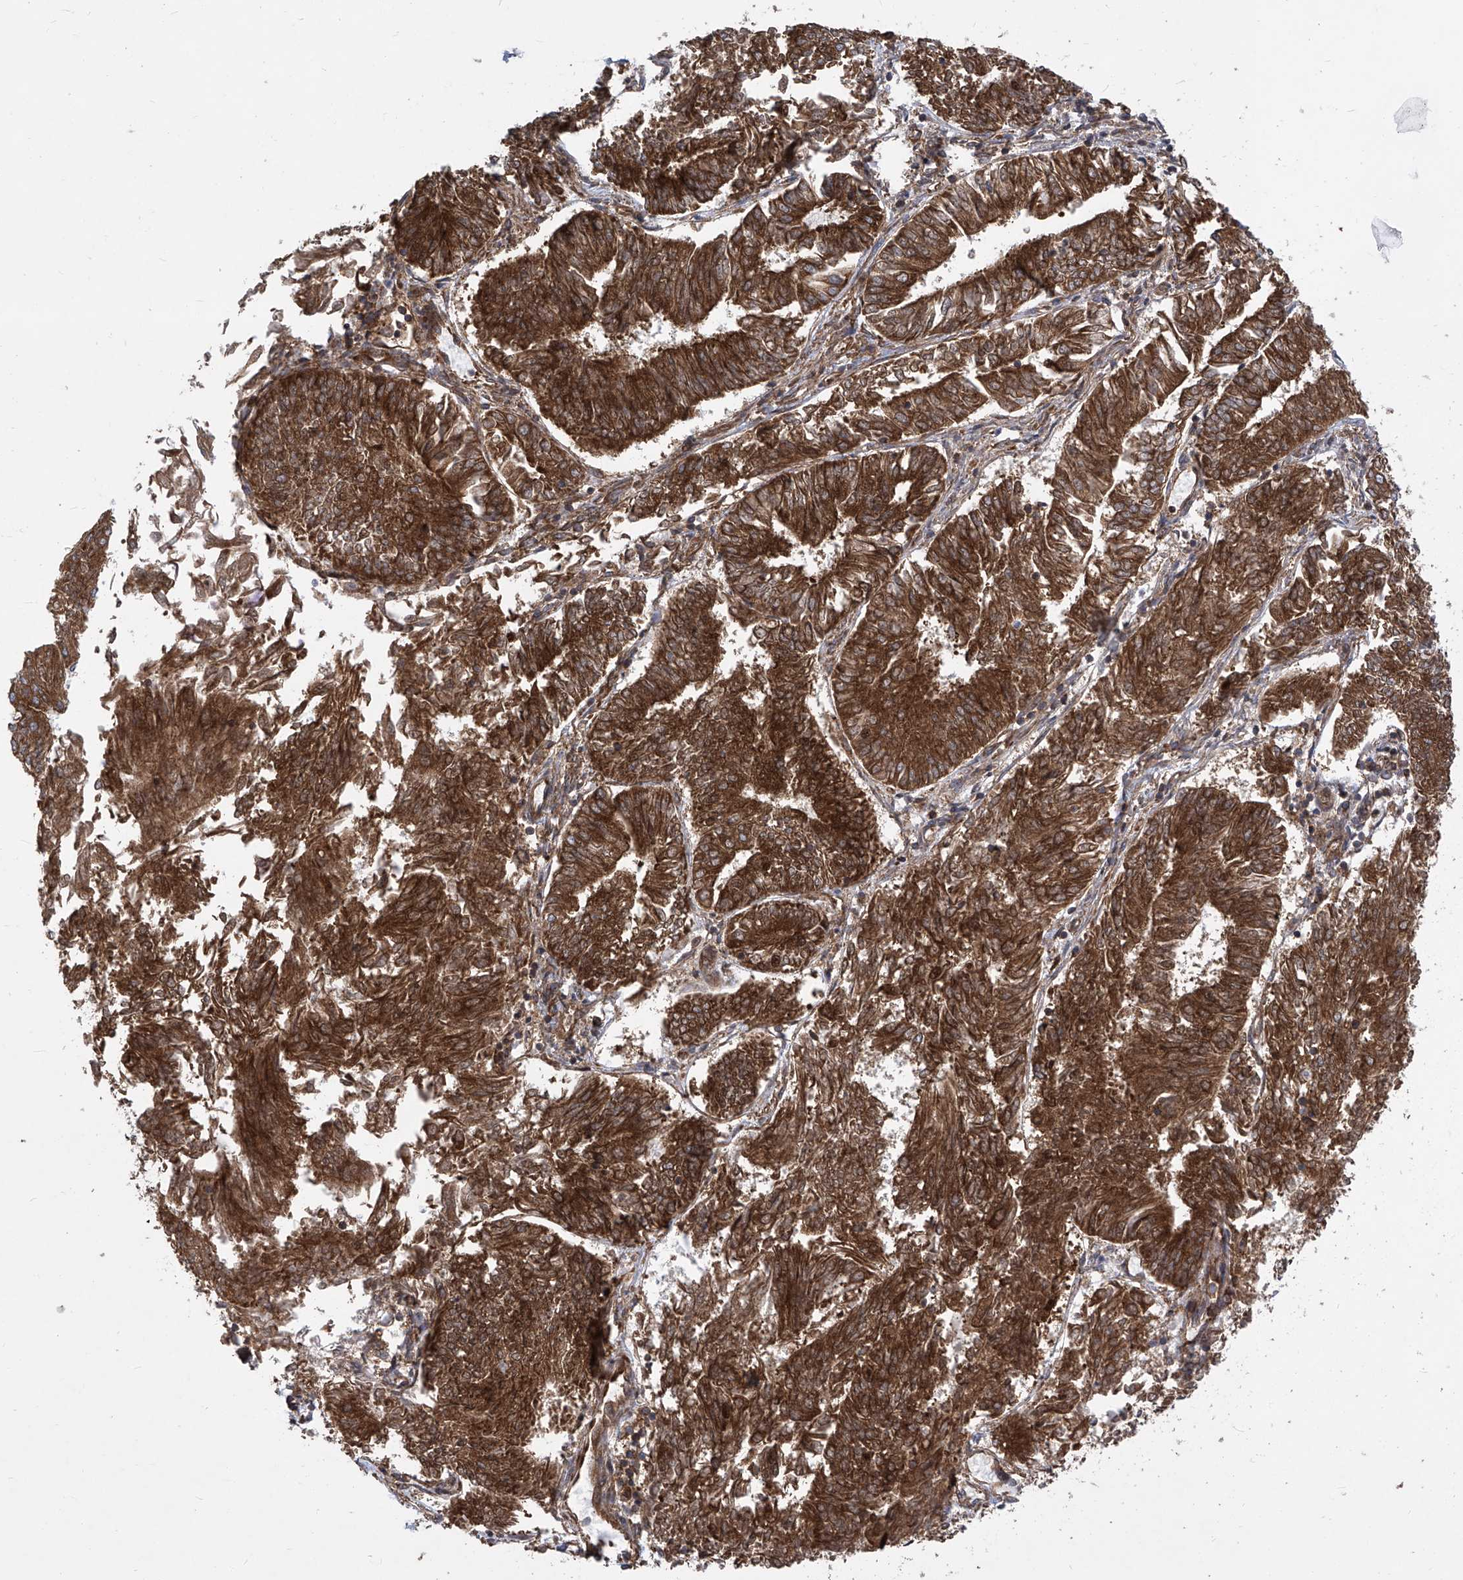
{"staining": {"intensity": "strong", "quantity": ">75%", "location": "cytoplasmic/membranous"}, "tissue": "endometrial cancer", "cell_type": "Tumor cells", "image_type": "cancer", "snomed": [{"axis": "morphology", "description": "Adenocarcinoma, NOS"}, {"axis": "topography", "description": "Endometrium"}], "caption": "Immunohistochemistry of human endometrial cancer reveals high levels of strong cytoplasmic/membranous expression in about >75% of tumor cells. Immunohistochemistry (ihc) stains the protein of interest in brown and the nuclei are stained blue.", "gene": "EIF3M", "patient": {"sex": "female", "age": 58}}